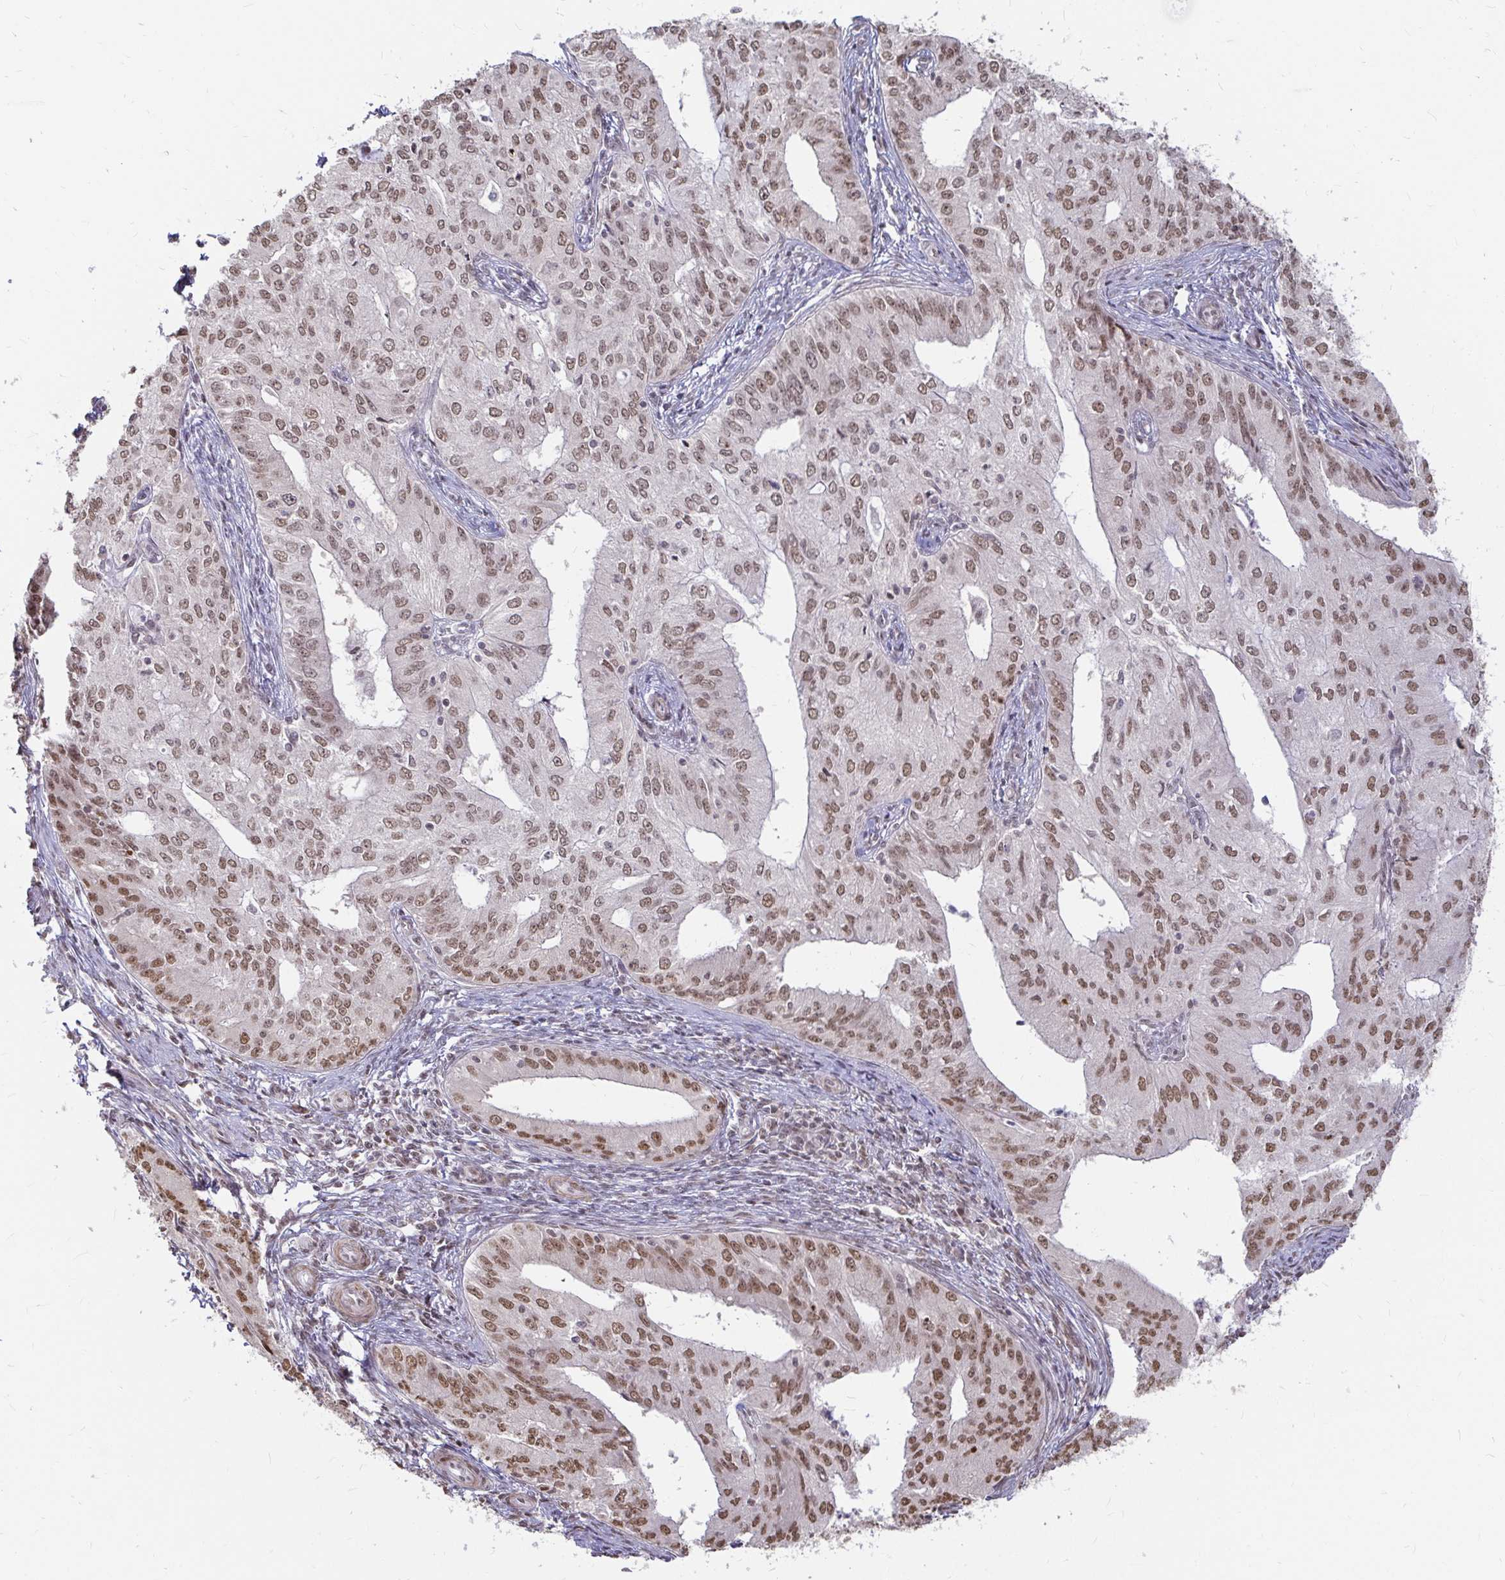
{"staining": {"intensity": "moderate", "quantity": ">75%", "location": "nuclear"}, "tissue": "endometrial cancer", "cell_type": "Tumor cells", "image_type": "cancer", "snomed": [{"axis": "morphology", "description": "Adenocarcinoma, NOS"}, {"axis": "topography", "description": "Endometrium"}], "caption": "Brown immunohistochemical staining in human adenocarcinoma (endometrial) reveals moderate nuclear positivity in about >75% of tumor cells. The protein of interest is stained brown, and the nuclei are stained in blue (DAB IHC with brightfield microscopy, high magnification).", "gene": "HNRNPU", "patient": {"sex": "female", "age": 50}}